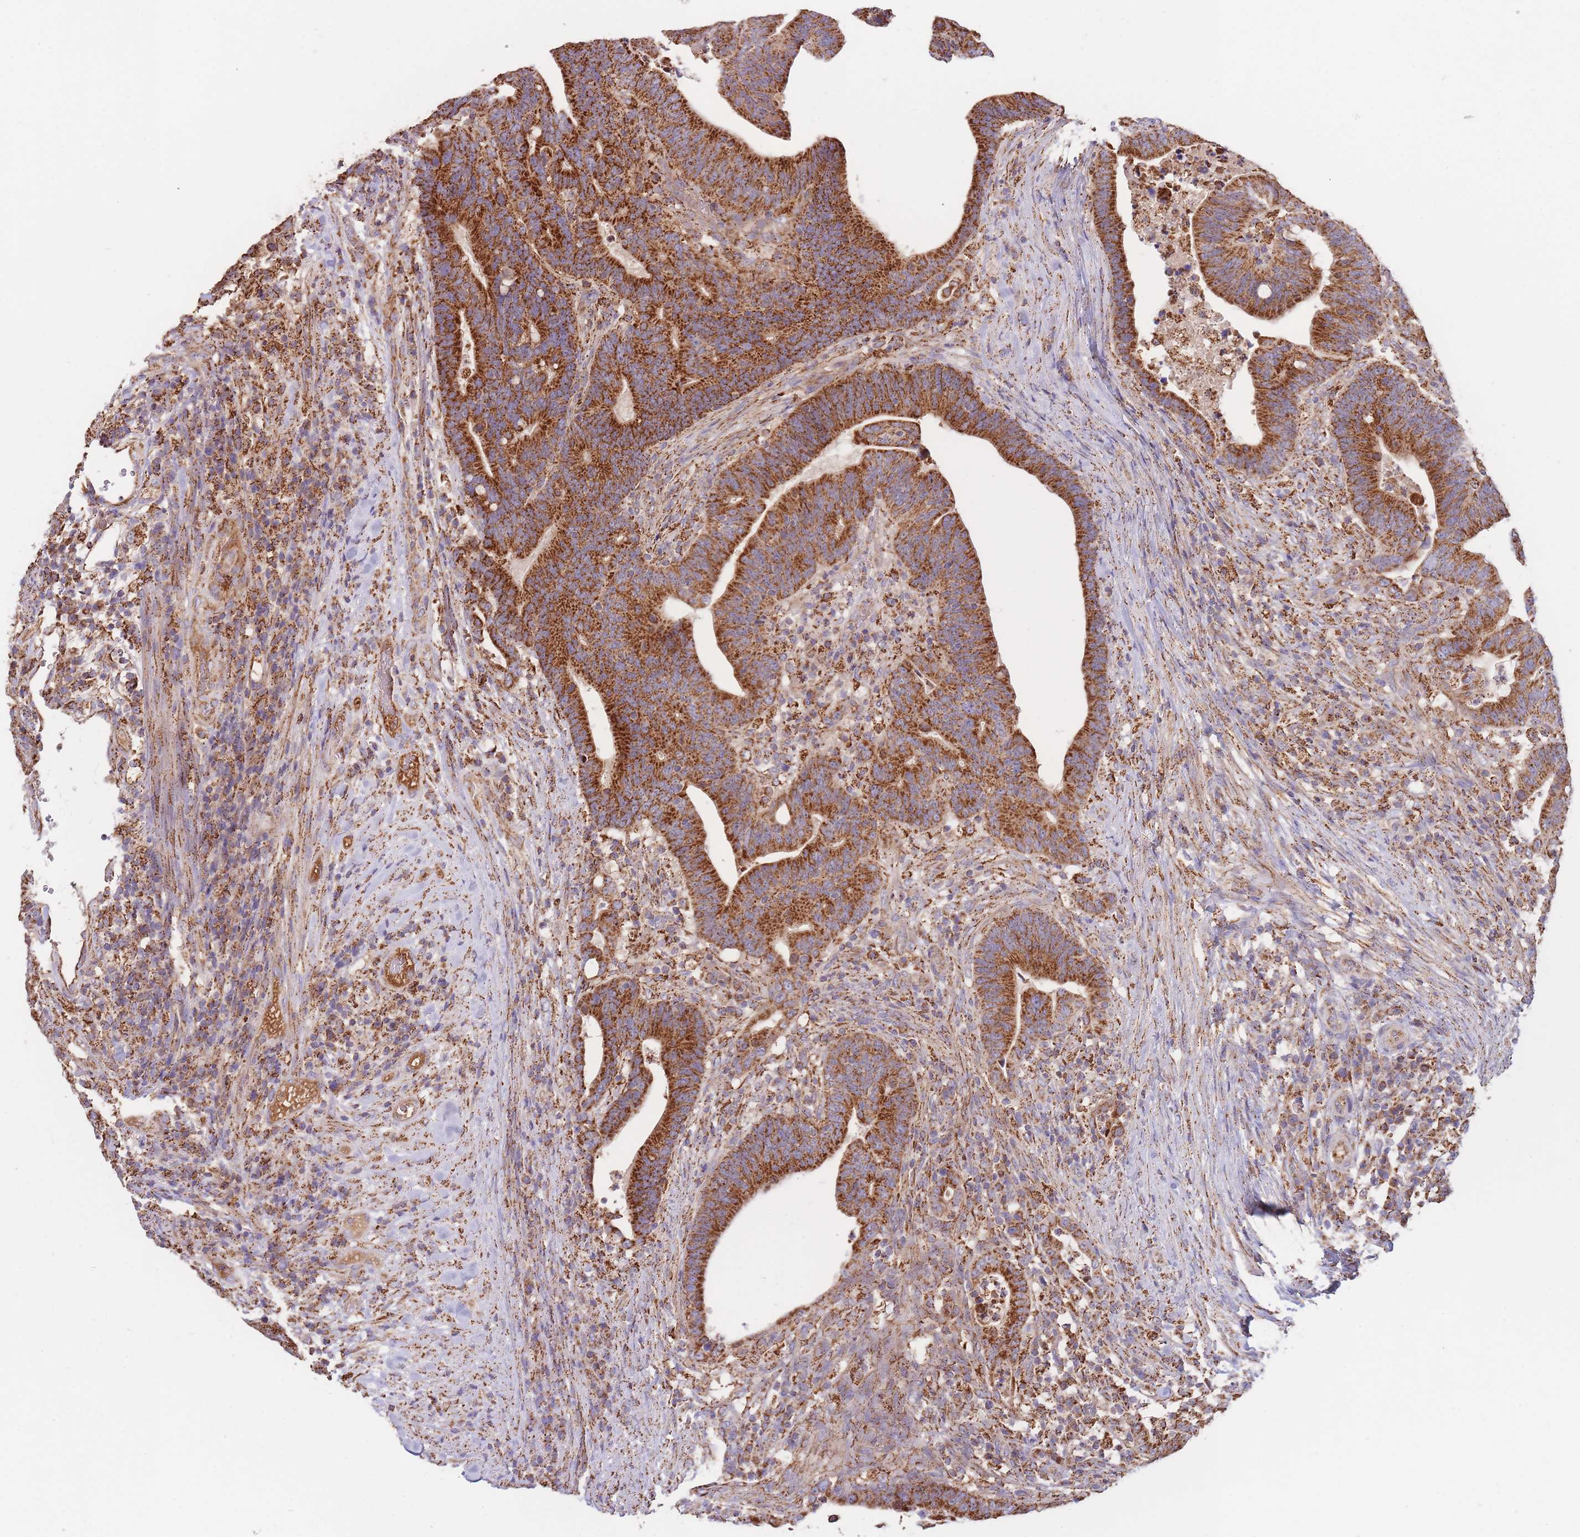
{"staining": {"intensity": "strong", "quantity": ">75%", "location": "cytoplasmic/membranous"}, "tissue": "colorectal cancer", "cell_type": "Tumor cells", "image_type": "cancer", "snomed": [{"axis": "morphology", "description": "Adenocarcinoma, NOS"}, {"axis": "topography", "description": "Colon"}], "caption": "Strong cytoplasmic/membranous positivity is seen in about >75% of tumor cells in colorectal adenocarcinoma. (DAB (3,3'-diaminobenzidine) IHC, brown staining for protein, blue staining for nuclei).", "gene": "MRPL17", "patient": {"sex": "female", "age": 66}}